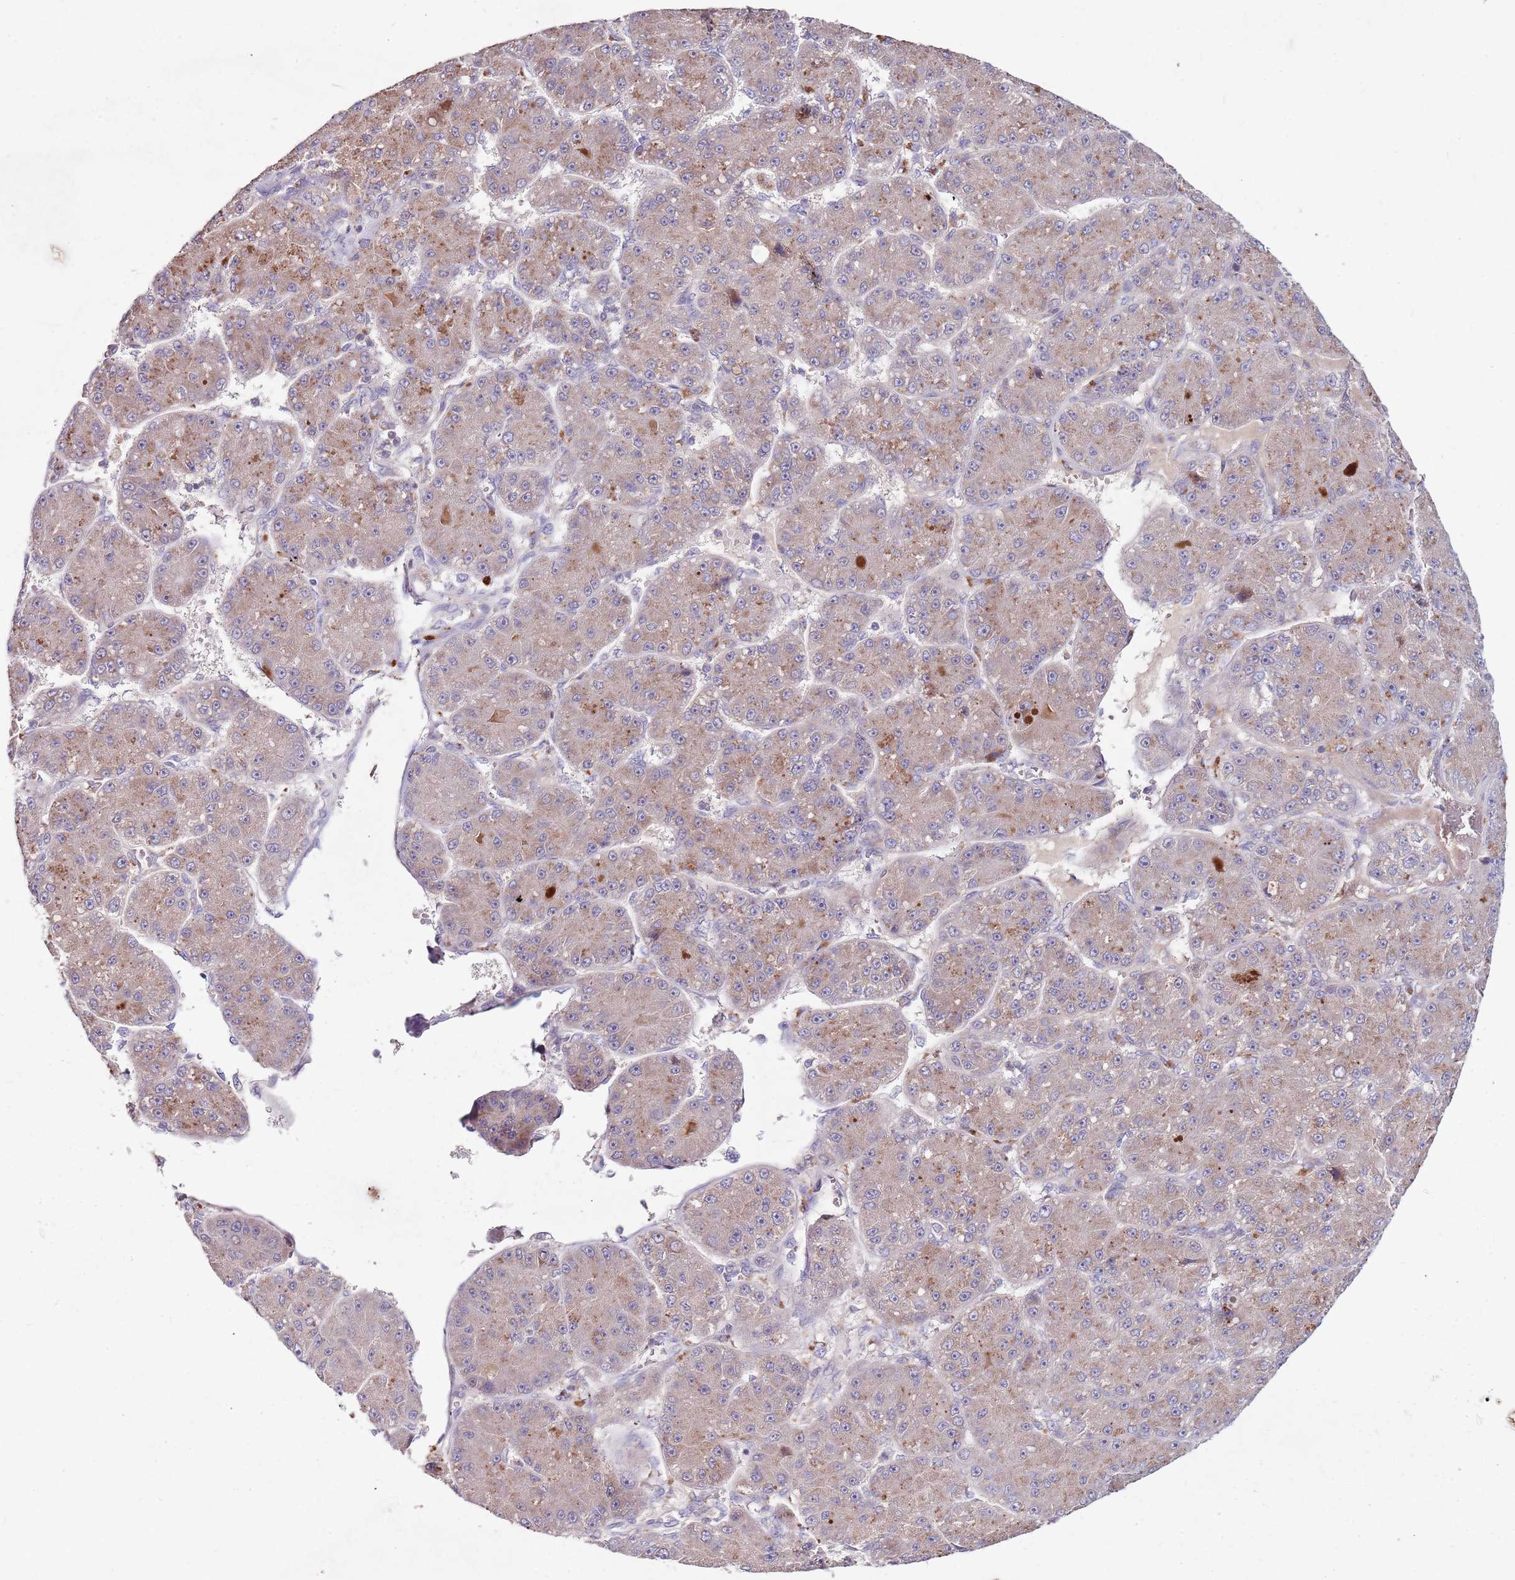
{"staining": {"intensity": "weak", "quantity": ">75%", "location": "cytoplasmic/membranous"}, "tissue": "liver cancer", "cell_type": "Tumor cells", "image_type": "cancer", "snomed": [{"axis": "morphology", "description": "Carcinoma, Hepatocellular, NOS"}, {"axis": "topography", "description": "Liver"}], "caption": "An immunohistochemistry micrograph of tumor tissue is shown. Protein staining in brown shows weak cytoplasmic/membranous positivity in hepatocellular carcinoma (liver) within tumor cells.", "gene": "NRDE2", "patient": {"sex": "male", "age": 67}}